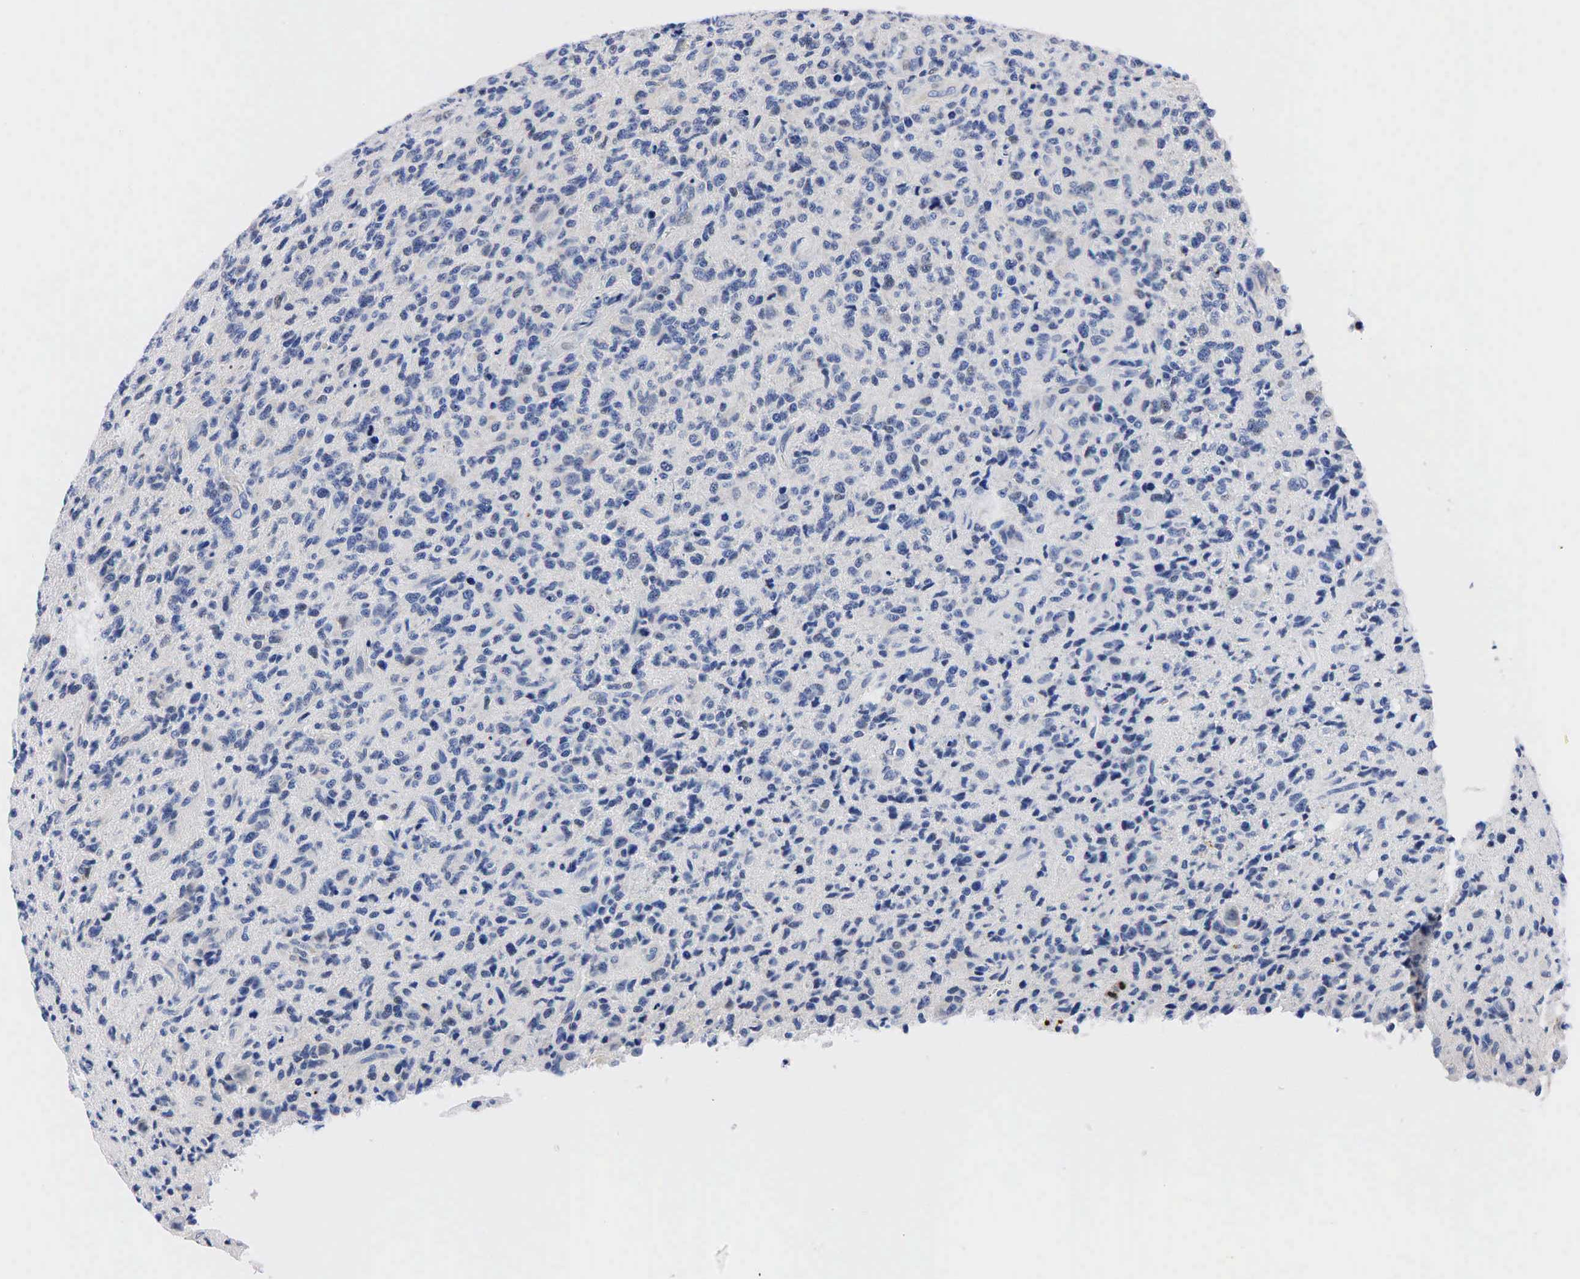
{"staining": {"intensity": "weak", "quantity": "25%-75%", "location": "cytoplasmic/membranous"}, "tissue": "glioma", "cell_type": "Tumor cells", "image_type": "cancer", "snomed": [{"axis": "morphology", "description": "Glioma, malignant, High grade"}, {"axis": "topography", "description": "Brain"}], "caption": "DAB immunohistochemical staining of human glioma exhibits weak cytoplasmic/membranous protein positivity in approximately 25%-75% of tumor cells.", "gene": "PGR", "patient": {"sex": "male", "age": 36}}